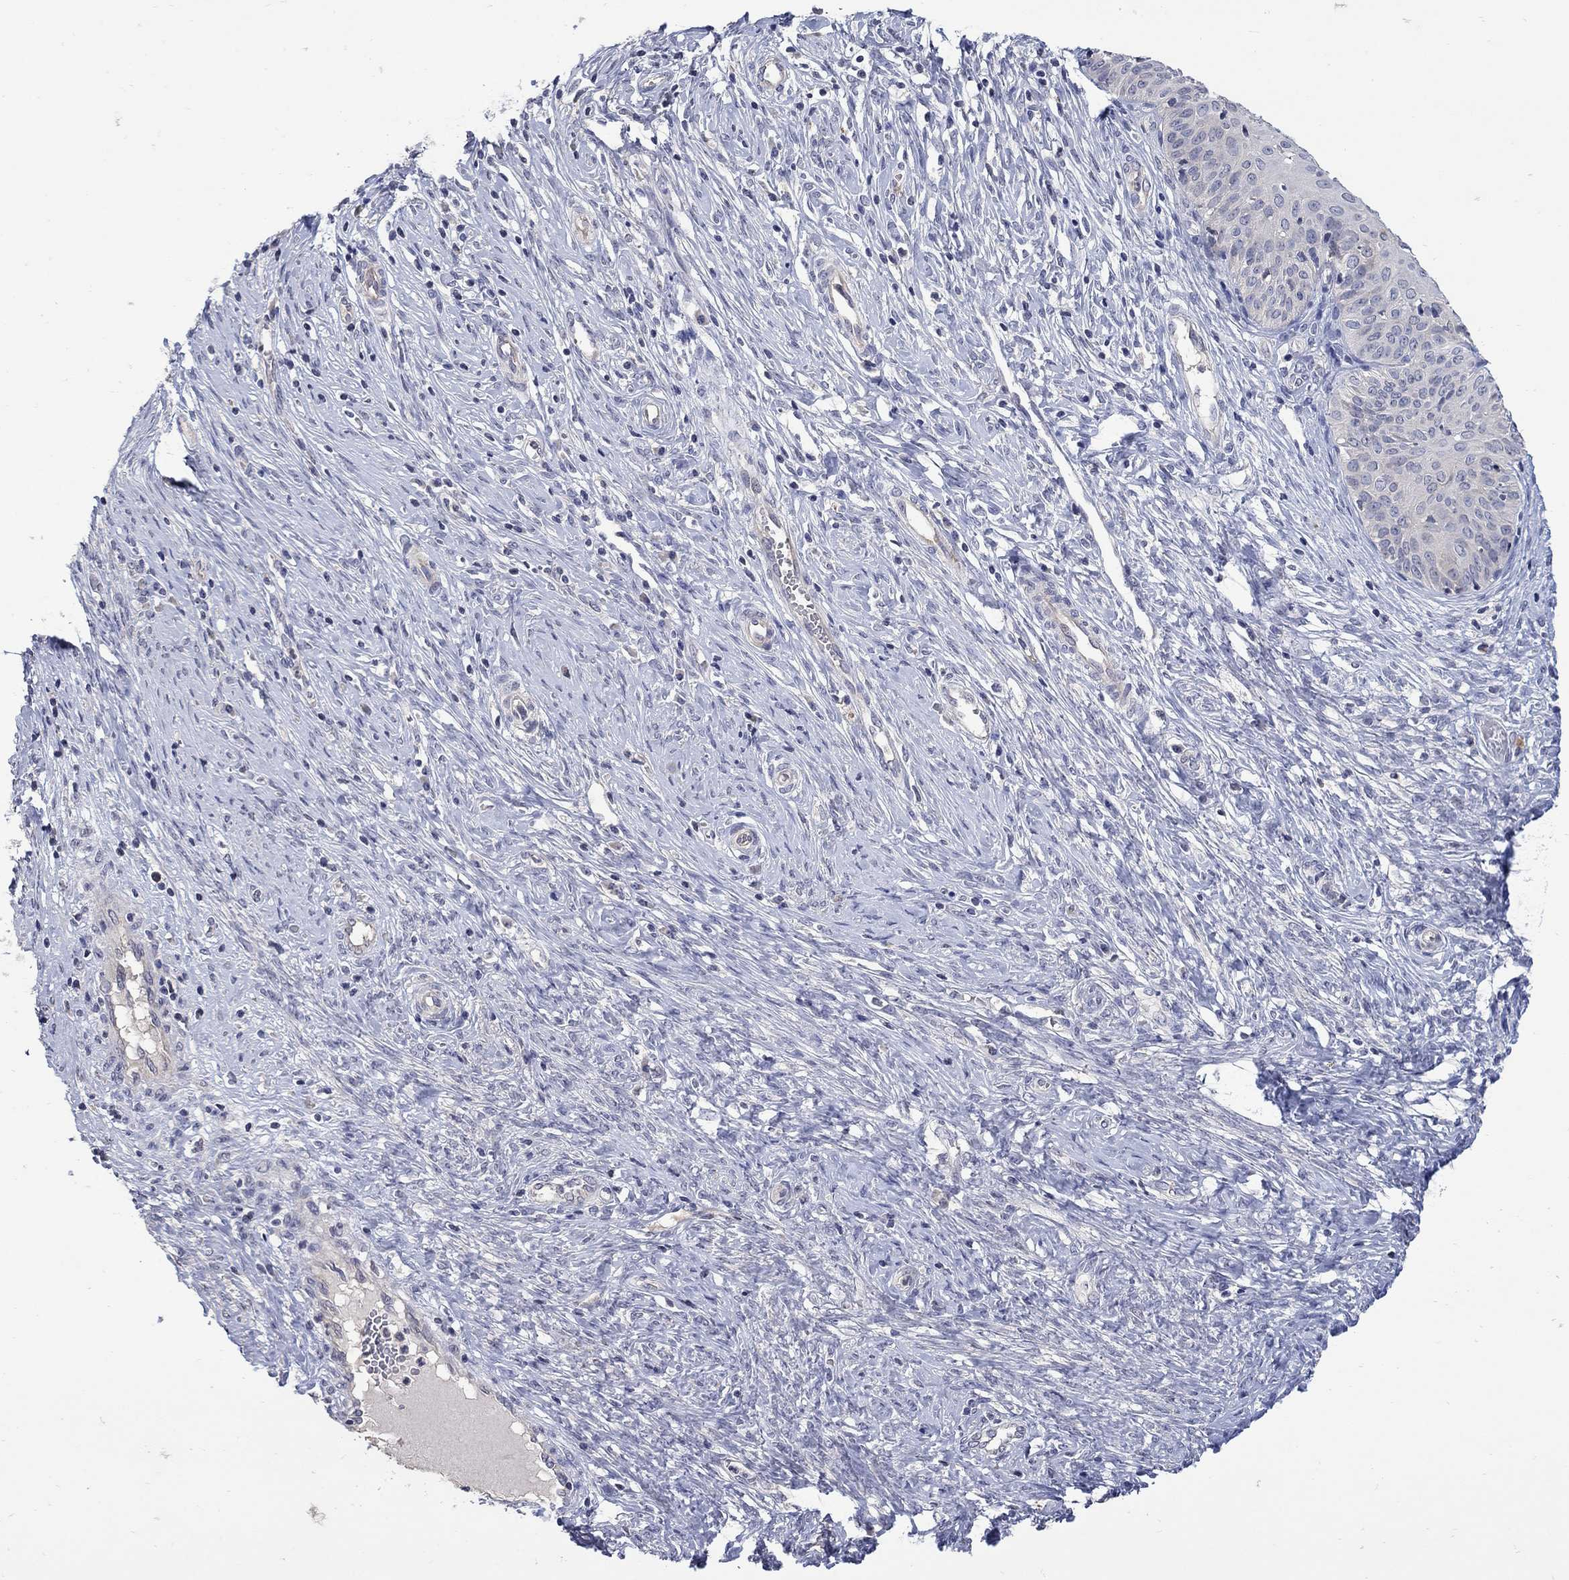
{"staining": {"intensity": "negative", "quantity": "none", "location": "none"}, "tissue": "cervical cancer", "cell_type": "Tumor cells", "image_type": "cancer", "snomed": [{"axis": "morphology", "description": "Normal tissue, NOS"}, {"axis": "morphology", "description": "Squamous cell carcinoma, NOS"}, {"axis": "topography", "description": "Cervix"}], "caption": "Immunohistochemical staining of human cervical cancer (squamous cell carcinoma) exhibits no significant staining in tumor cells. Nuclei are stained in blue.", "gene": "CETN1", "patient": {"sex": "female", "age": 39}}